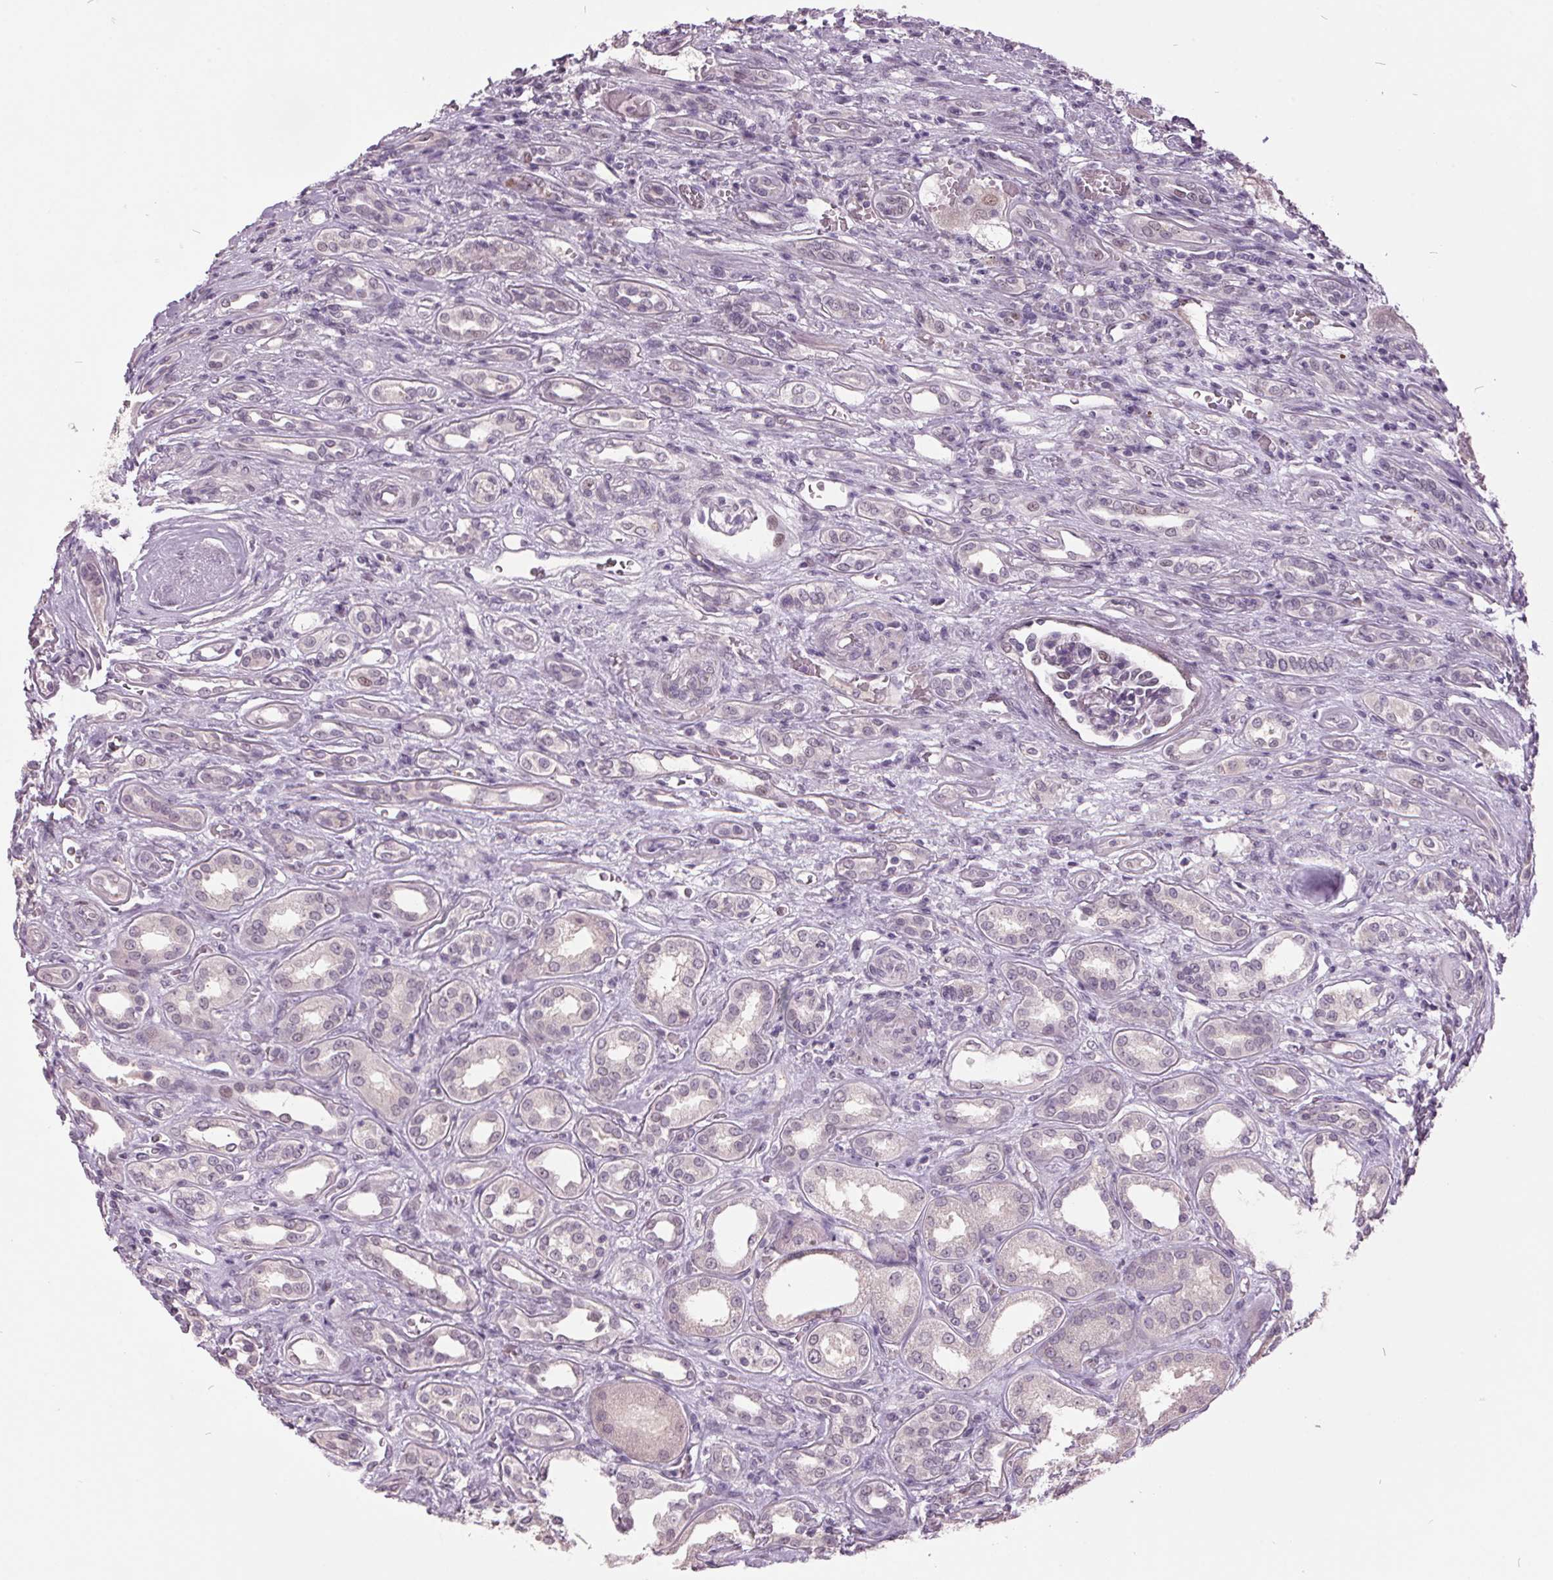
{"staining": {"intensity": "weak", "quantity": "<25%", "location": "nuclear"}, "tissue": "renal cancer", "cell_type": "Tumor cells", "image_type": "cancer", "snomed": [{"axis": "morphology", "description": "Adenocarcinoma, NOS"}, {"axis": "topography", "description": "Kidney"}], "caption": "The image demonstrates no staining of tumor cells in renal cancer (adenocarcinoma). (Stains: DAB immunohistochemistry (IHC) with hematoxylin counter stain, Microscopy: brightfield microscopy at high magnification).", "gene": "C2orf16", "patient": {"sex": "male", "age": 63}}